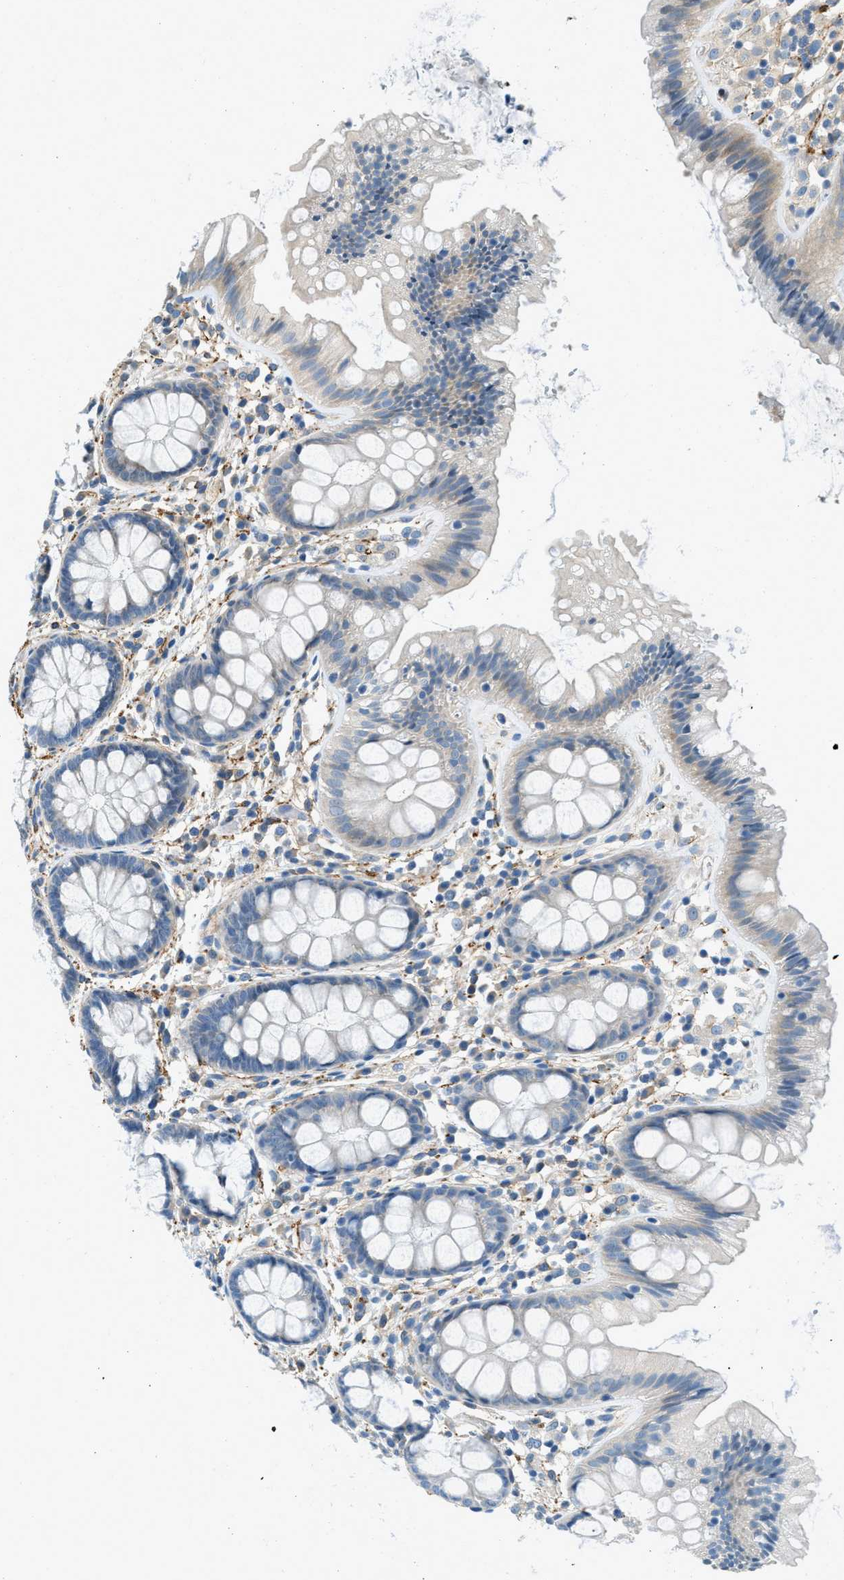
{"staining": {"intensity": "negative", "quantity": "none", "location": "none"}, "tissue": "colon", "cell_type": "Endothelial cells", "image_type": "normal", "snomed": [{"axis": "morphology", "description": "Normal tissue, NOS"}, {"axis": "topography", "description": "Colon"}], "caption": "DAB (3,3'-diaminobenzidine) immunohistochemical staining of unremarkable human colon reveals no significant staining in endothelial cells. (Stains: DAB IHC with hematoxylin counter stain, Microscopy: brightfield microscopy at high magnification).", "gene": "ZNF367", "patient": {"sex": "female", "age": 56}}